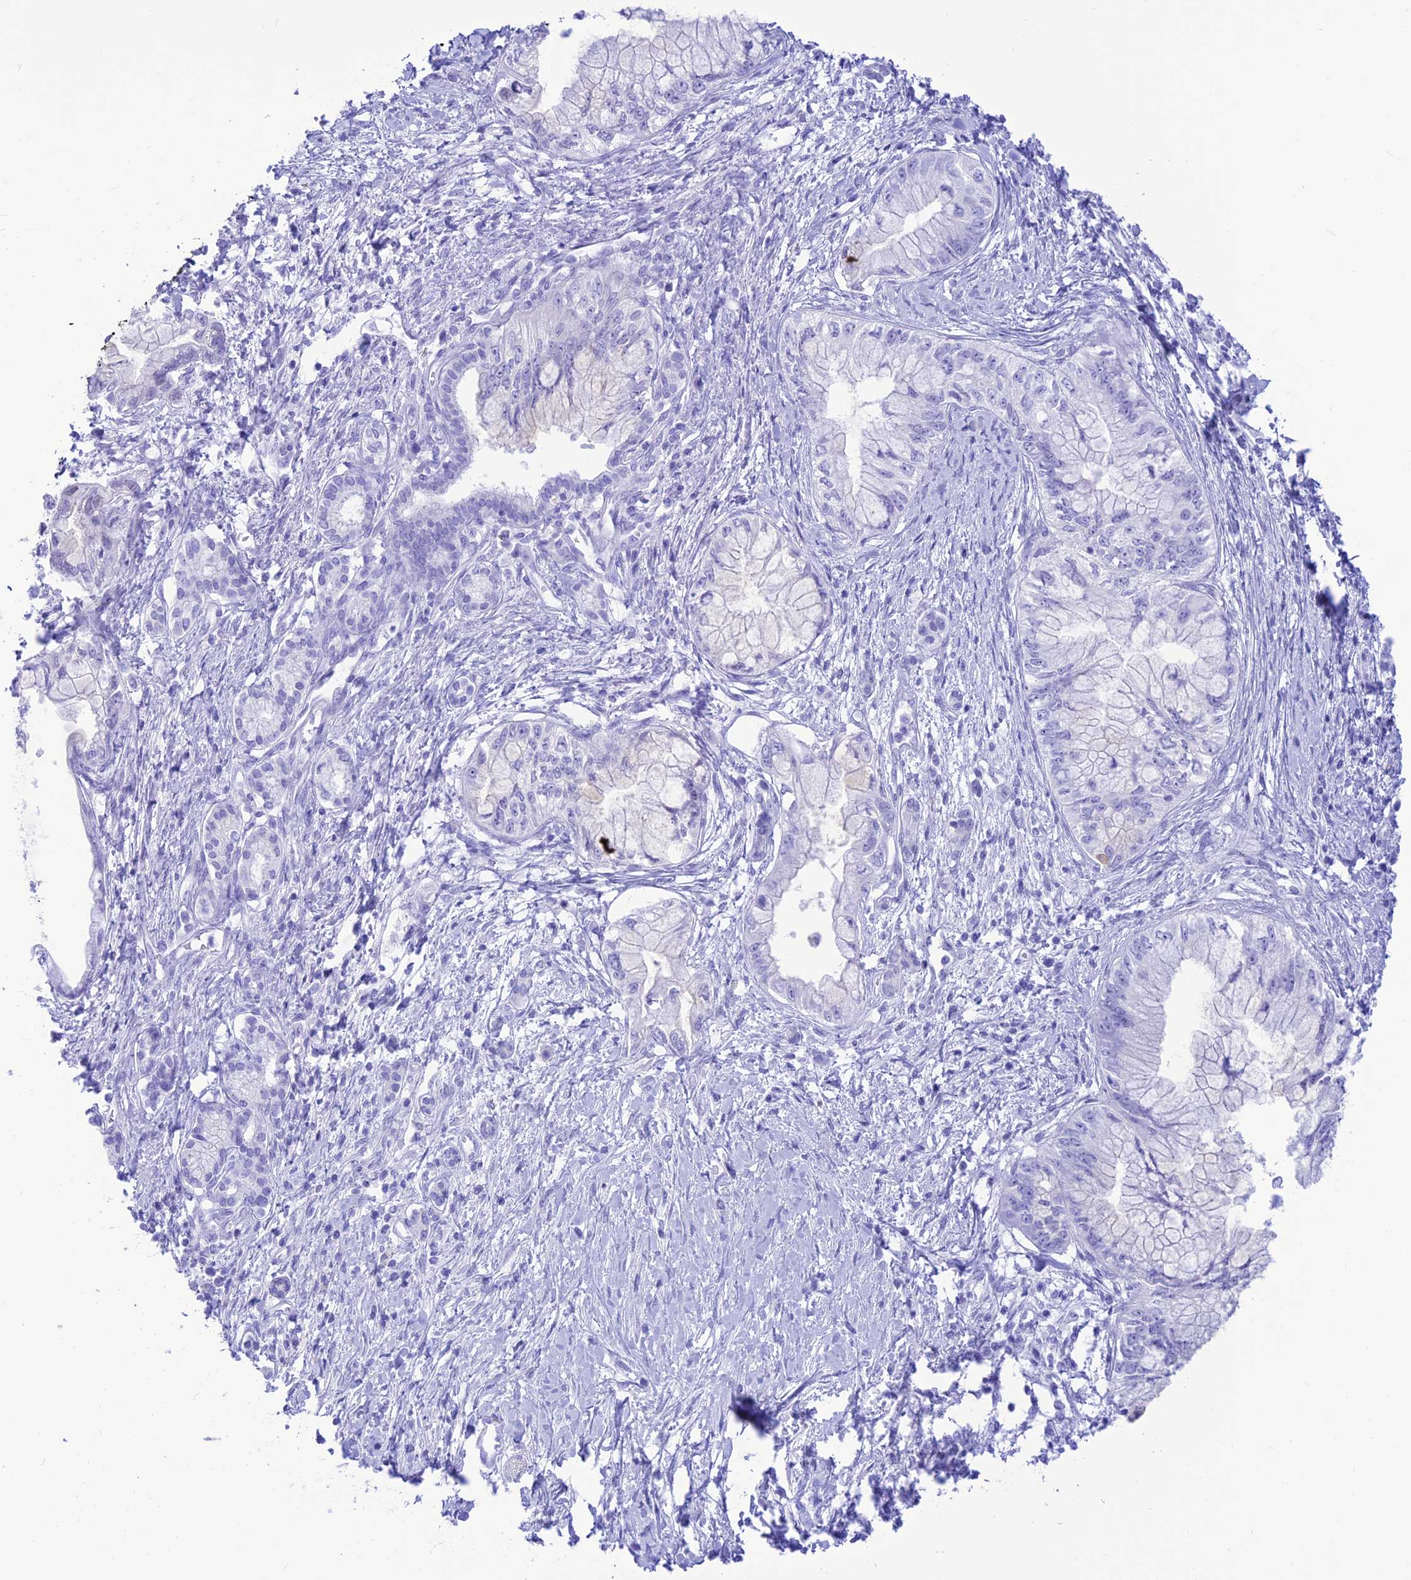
{"staining": {"intensity": "negative", "quantity": "none", "location": "none"}, "tissue": "pancreatic cancer", "cell_type": "Tumor cells", "image_type": "cancer", "snomed": [{"axis": "morphology", "description": "Adenocarcinoma, NOS"}, {"axis": "topography", "description": "Pancreas"}], "caption": "Immunohistochemistry (IHC) of human pancreatic cancer exhibits no expression in tumor cells.", "gene": "PRNP", "patient": {"sex": "male", "age": 48}}